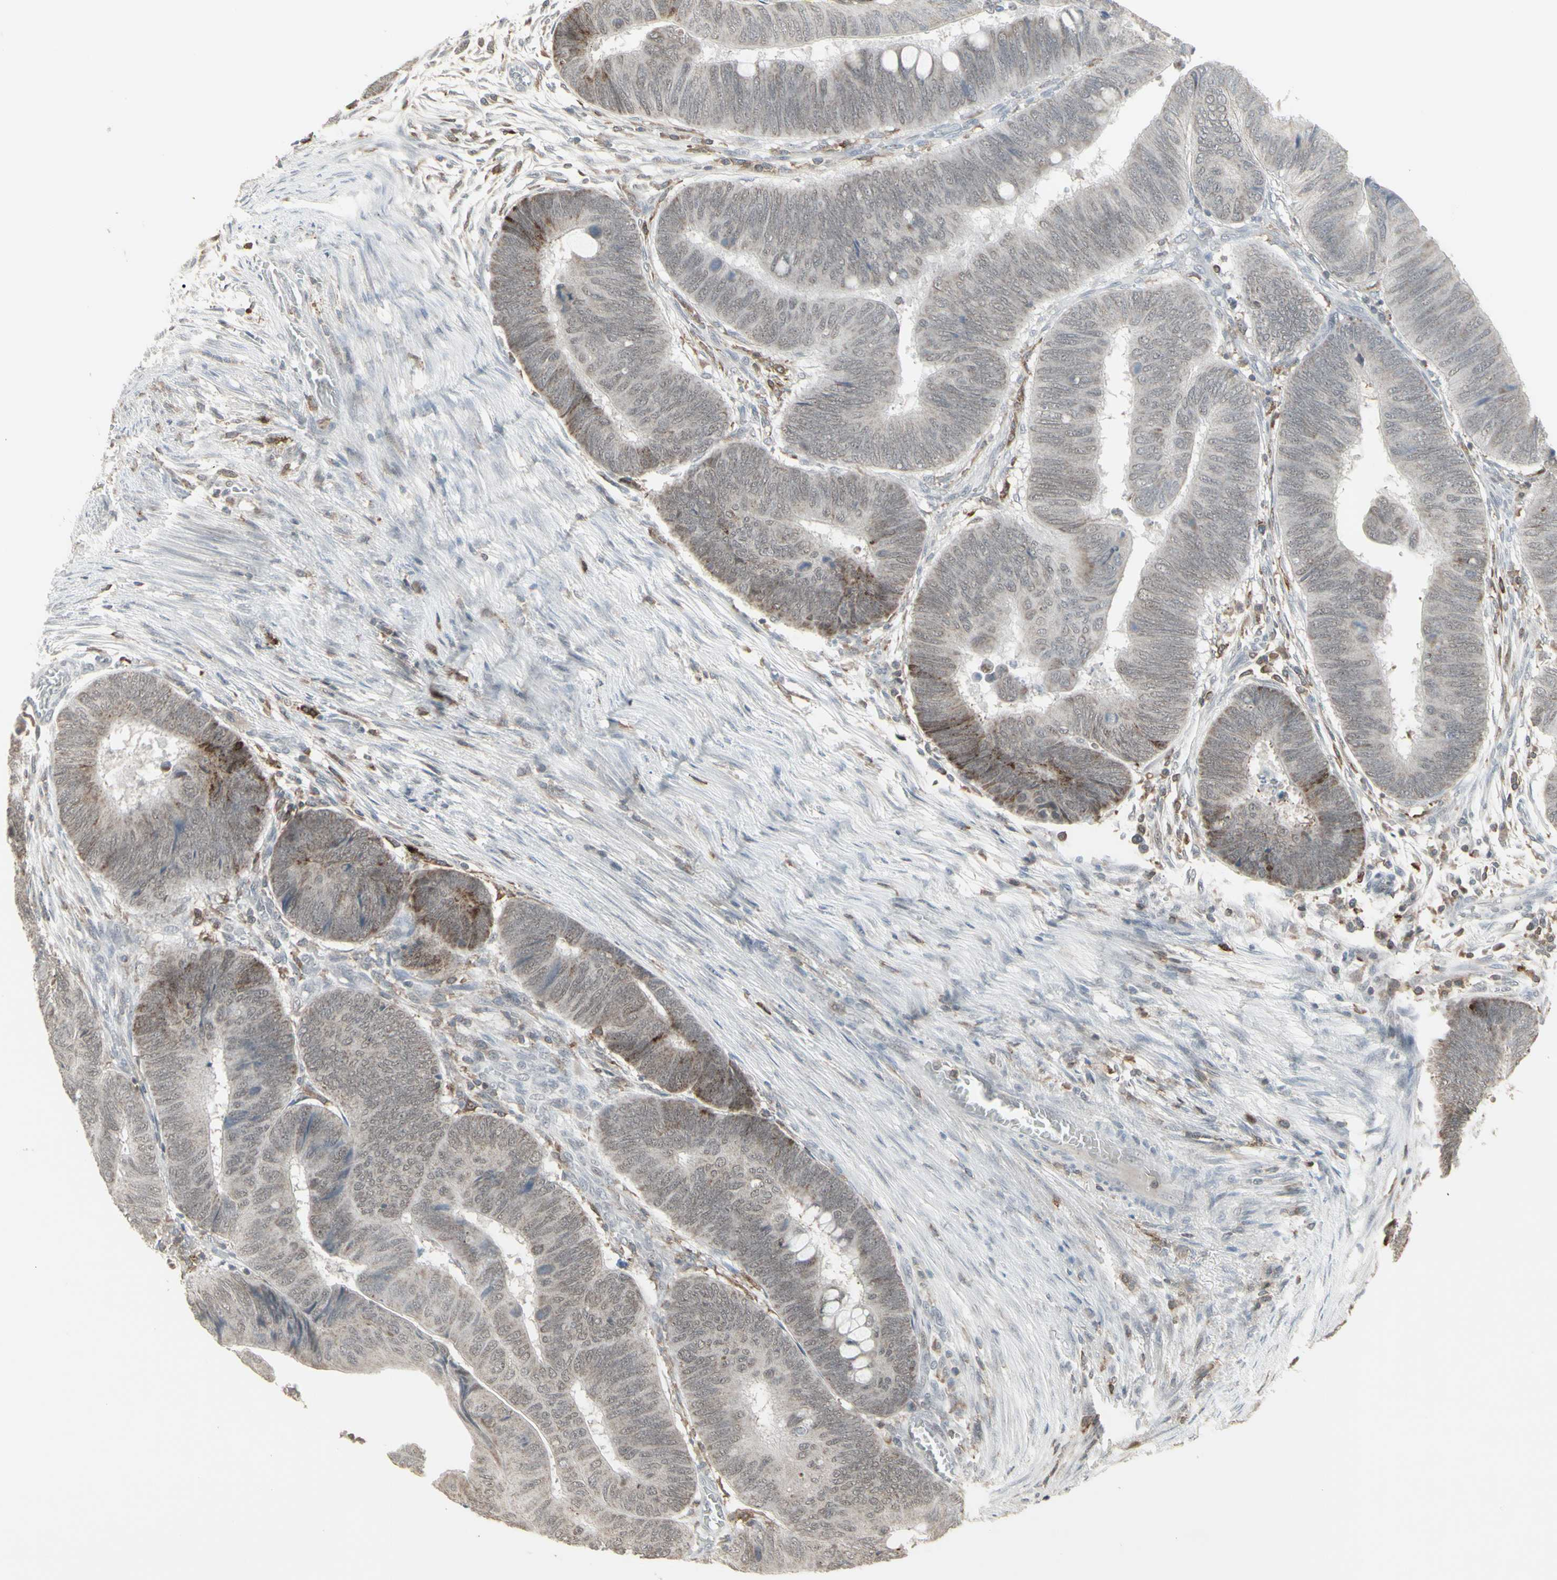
{"staining": {"intensity": "moderate", "quantity": "<25%", "location": "cytoplasmic/membranous"}, "tissue": "colorectal cancer", "cell_type": "Tumor cells", "image_type": "cancer", "snomed": [{"axis": "morphology", "description": "Normal tissue, NOS"}, {"axis": "morphology", "description": "Adenocarcinoma, NOS"}, {"axis": "topography", "description": "Rectum"}, {"axis": "topography", "description": "Peripheral nerve tissue"}], "caption": "IHC histopathology image of adenocarcinoma (colorectal) stained for a protein (brown), which displays low levels of moderate cytoplasmic/membranous positivity in about <25% of tumor cells.", "gene": "SAMSN1", "patient": {"sex": "male", "age": 92}}